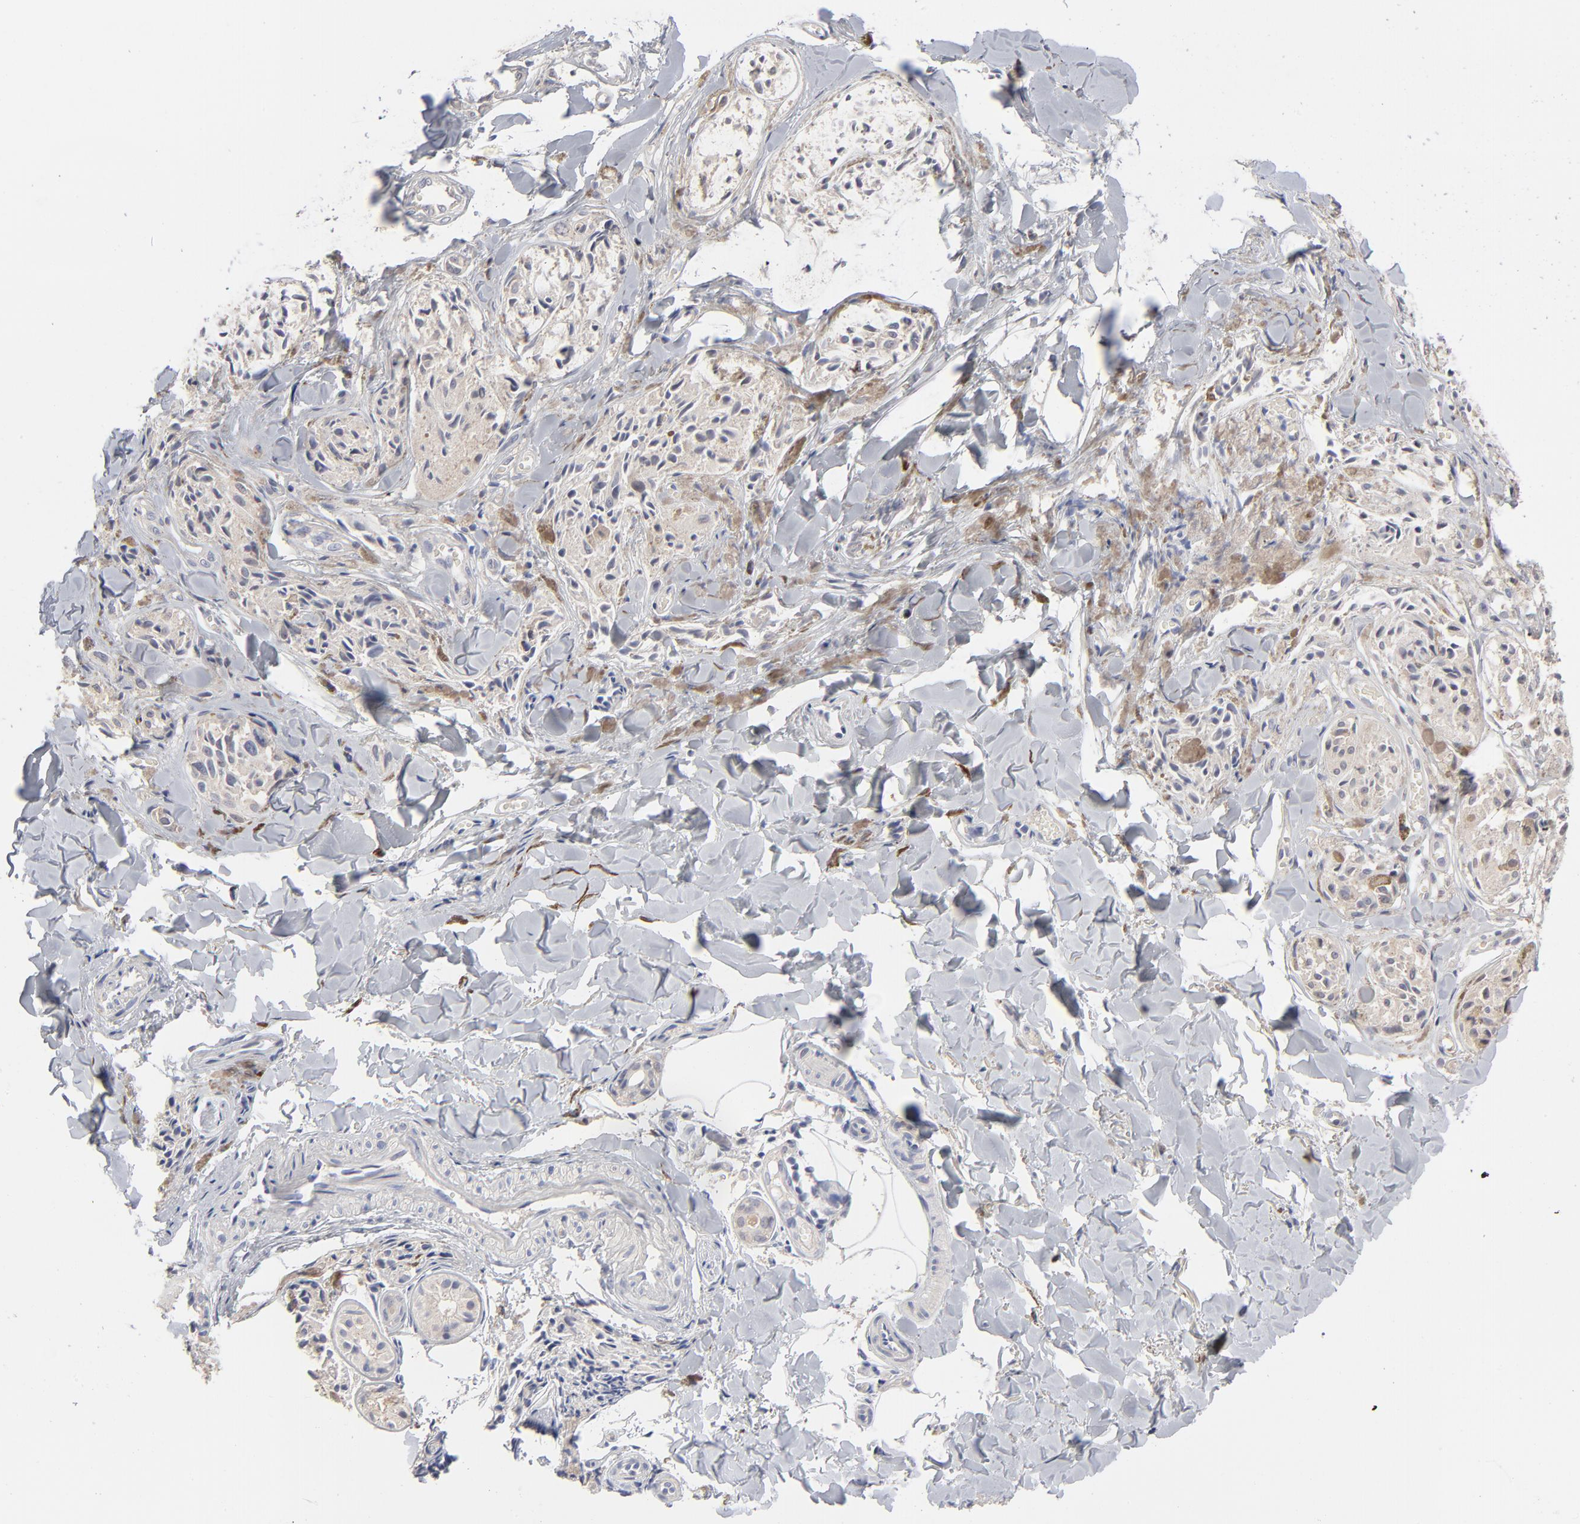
{"staining": {"intensity": "moderate", "quantity": "25%-75%", "location": "cytoplasmic/membranous"}, "tissue": "melanoma", "cell_type": "Tumor cells", "image_type": "cancer", "snomed": [{"axis": "morphology", "description": "Malignant melanoma, Metastatic site"}, {"axis": "topography", "description": "Skin"}], "caption": "Melanoma stained with IHC reveals moderate cytoplasmic/membranous positivity in approximately 25%-75% of tumor cells.", "gene": "DNAL4", "patient": {"sex": "female", "age": 66}}